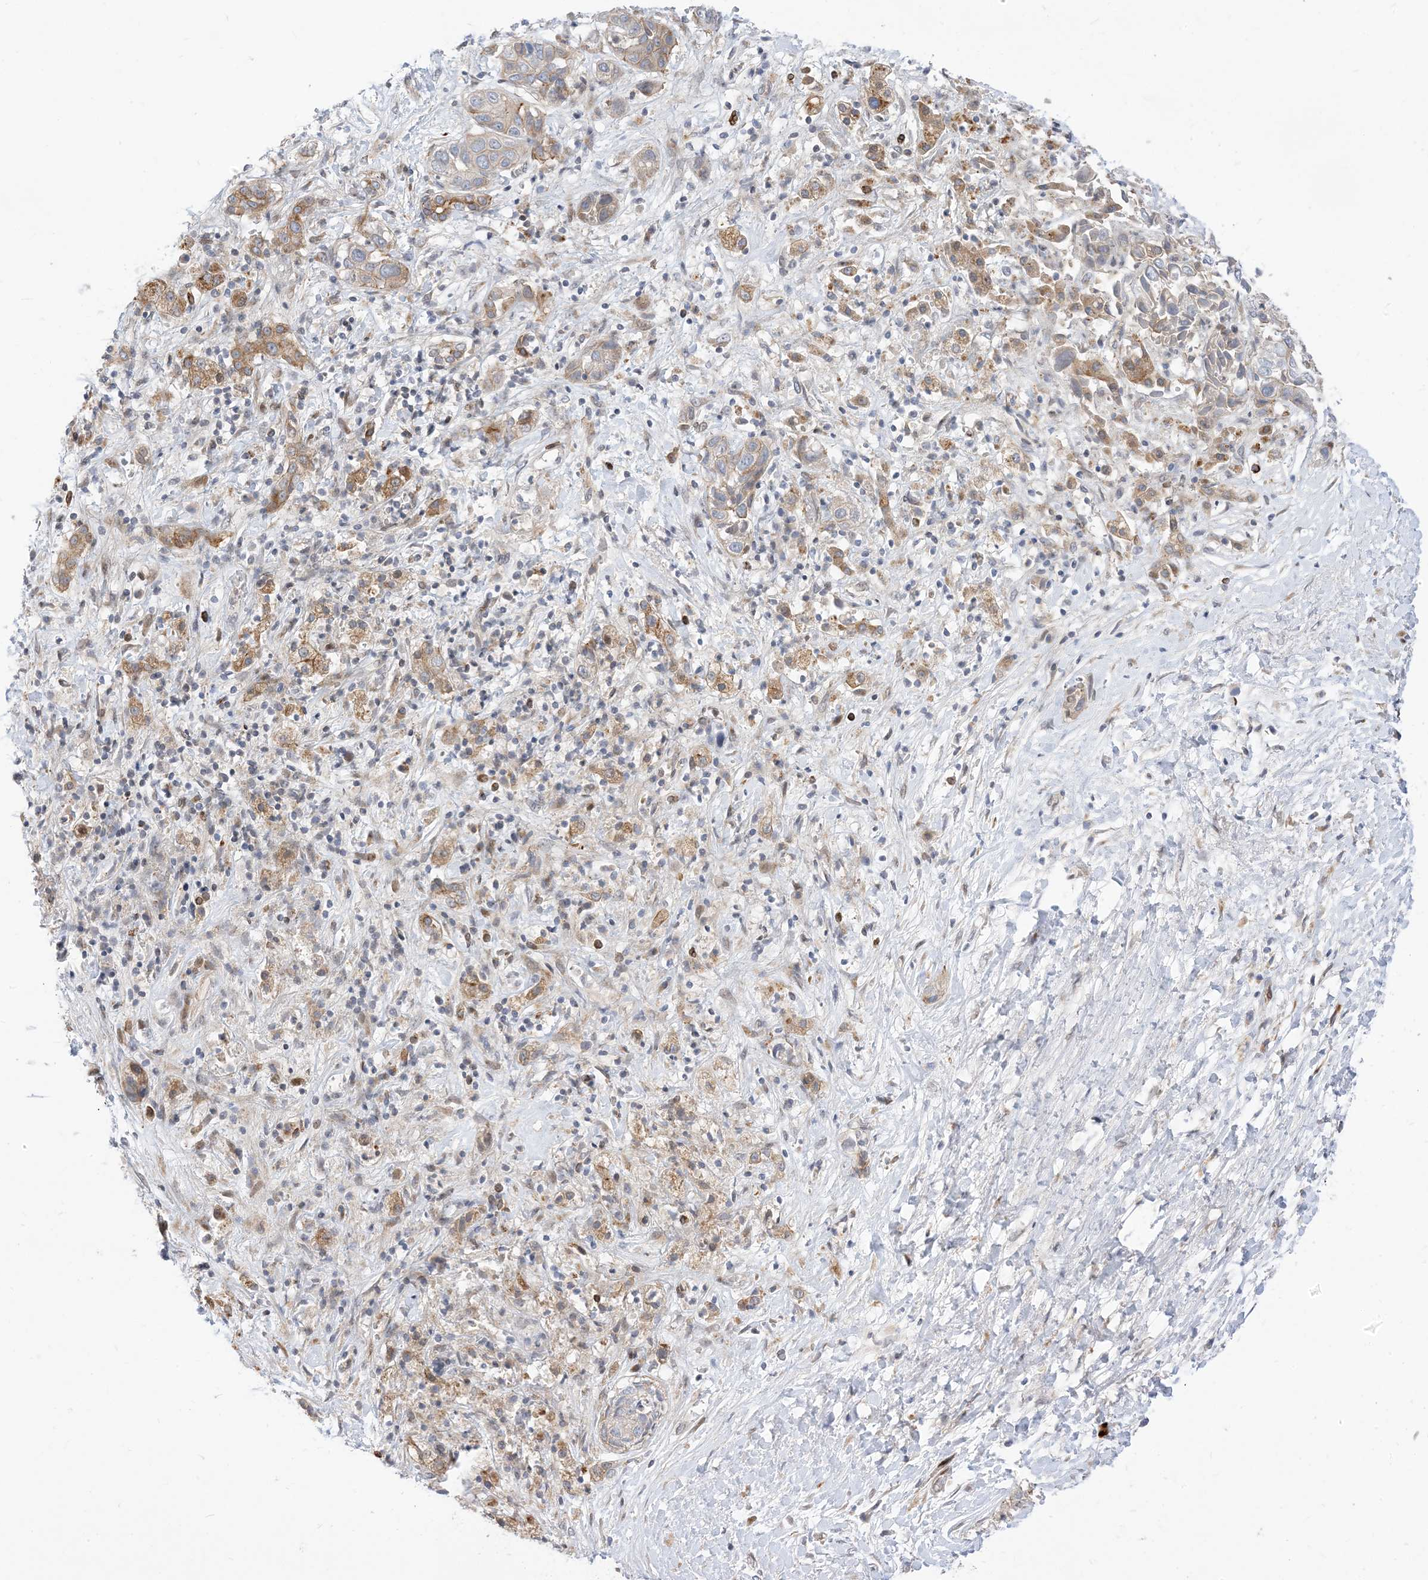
{"staining": {"intensity": "moderate", "quantity": ">75%", "location": "cytoplasmic/membranous"}, "tissue": "liver cancer", "cell_type": "Tumor cells", "image_type": "cancer", "snomed": [{"axis": "morphology", "description": "Cholangiocarcinoma"}, {"axis": "topography", "description": "Liver"}], "caption": "Protein staining of liver cholangiocarcinoma tissue shows moderate cytoplasmic/membranous staining in about >75% of tumor cells.", "gene": "TYSND1", "patient": {"sex": "female", "age": 52}}